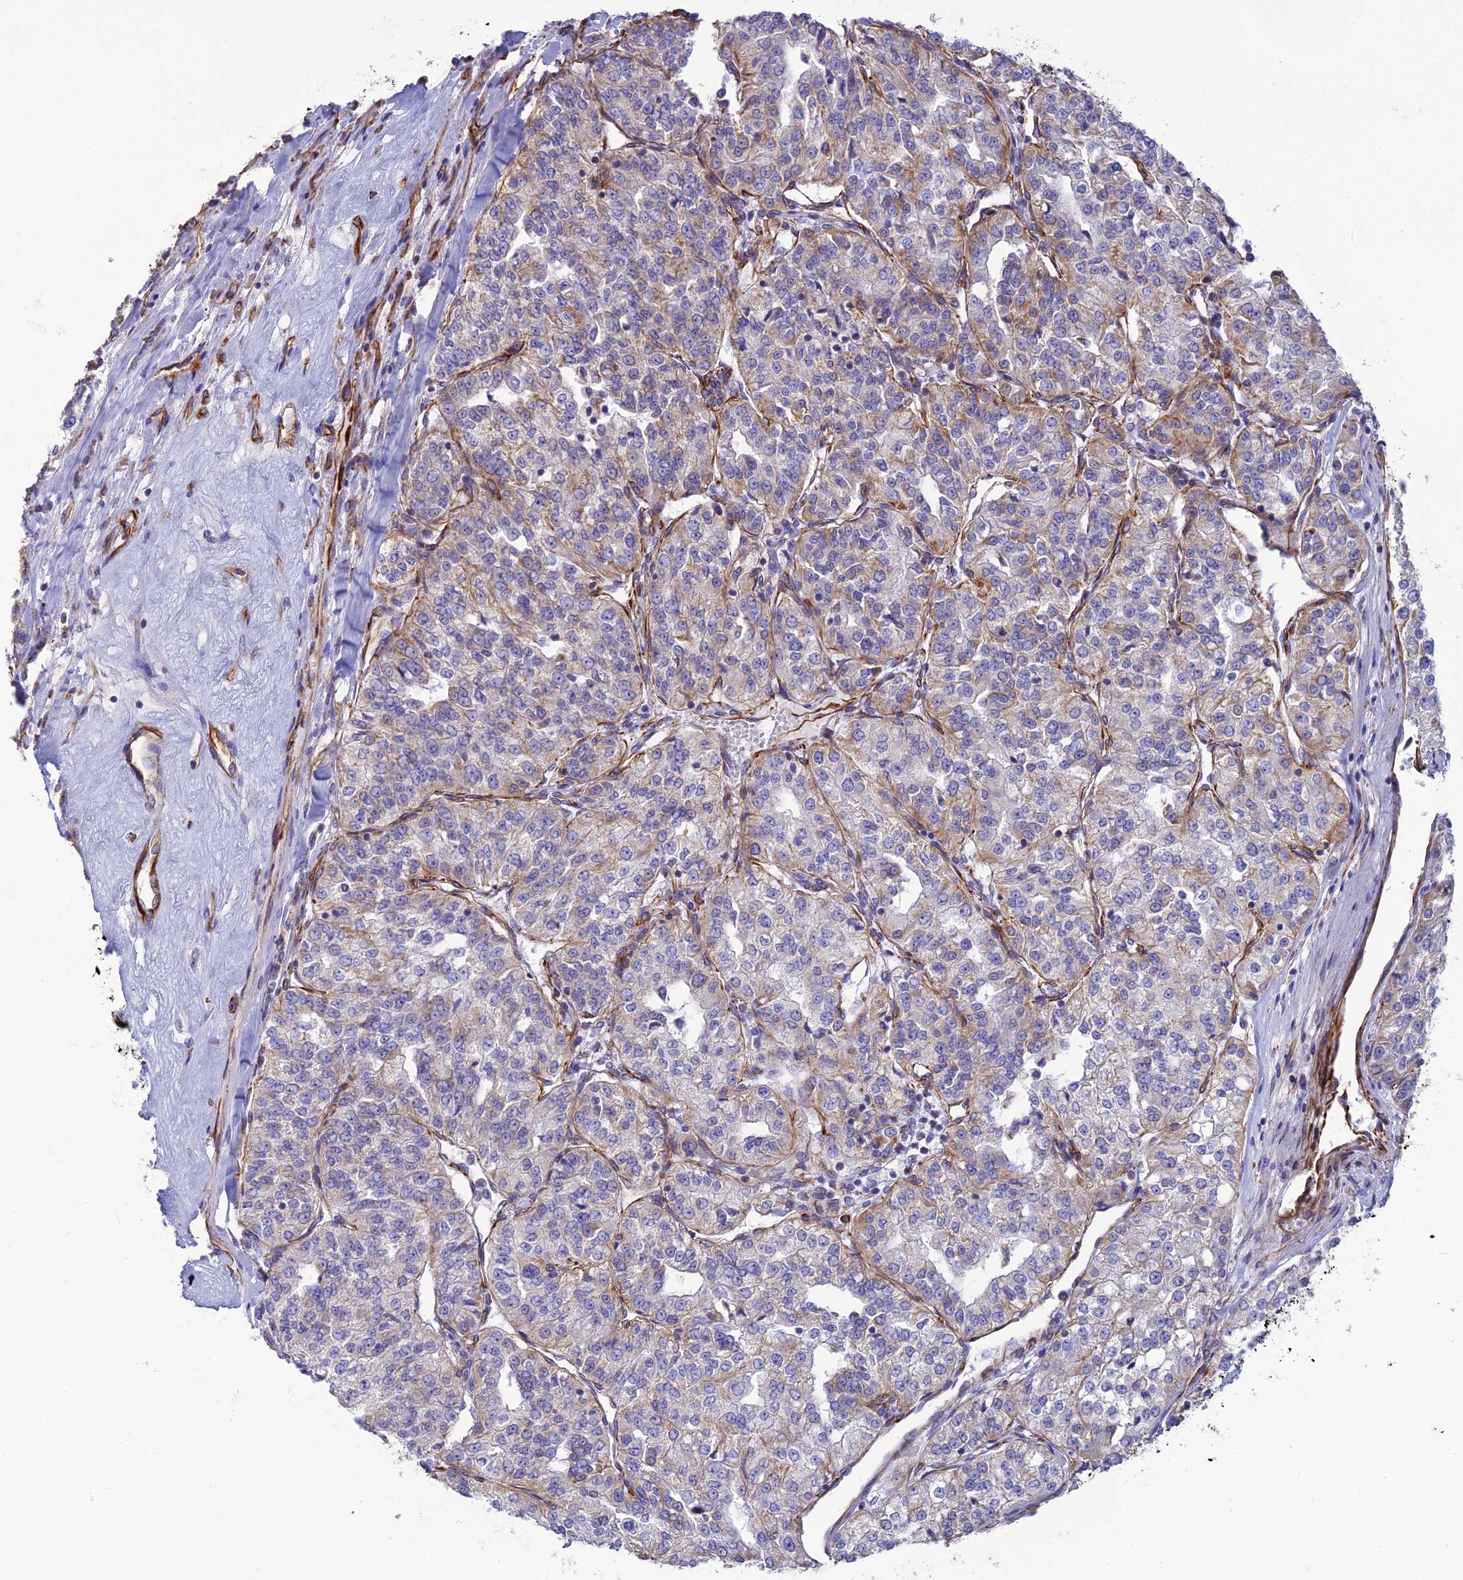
{"staining": {"intensity": "weak", "quantity": "<25%", "location": "cytoplasmic/membranous"}, "tissue": "renal cancer", "cell_type": "Tumor cells", "image_type": "cancer", "snomed": [{"axis": "morphology", "description": "Adenocarcinoma, NOS"}, {"axis": "topography", "description": "Kidney"}], "caption": "Tumor cells are negative for protein expression in human renal cancer (adenocarcinoma).", "gene": "FBXL20", "patient": {"sex": "female", "age": 63}}